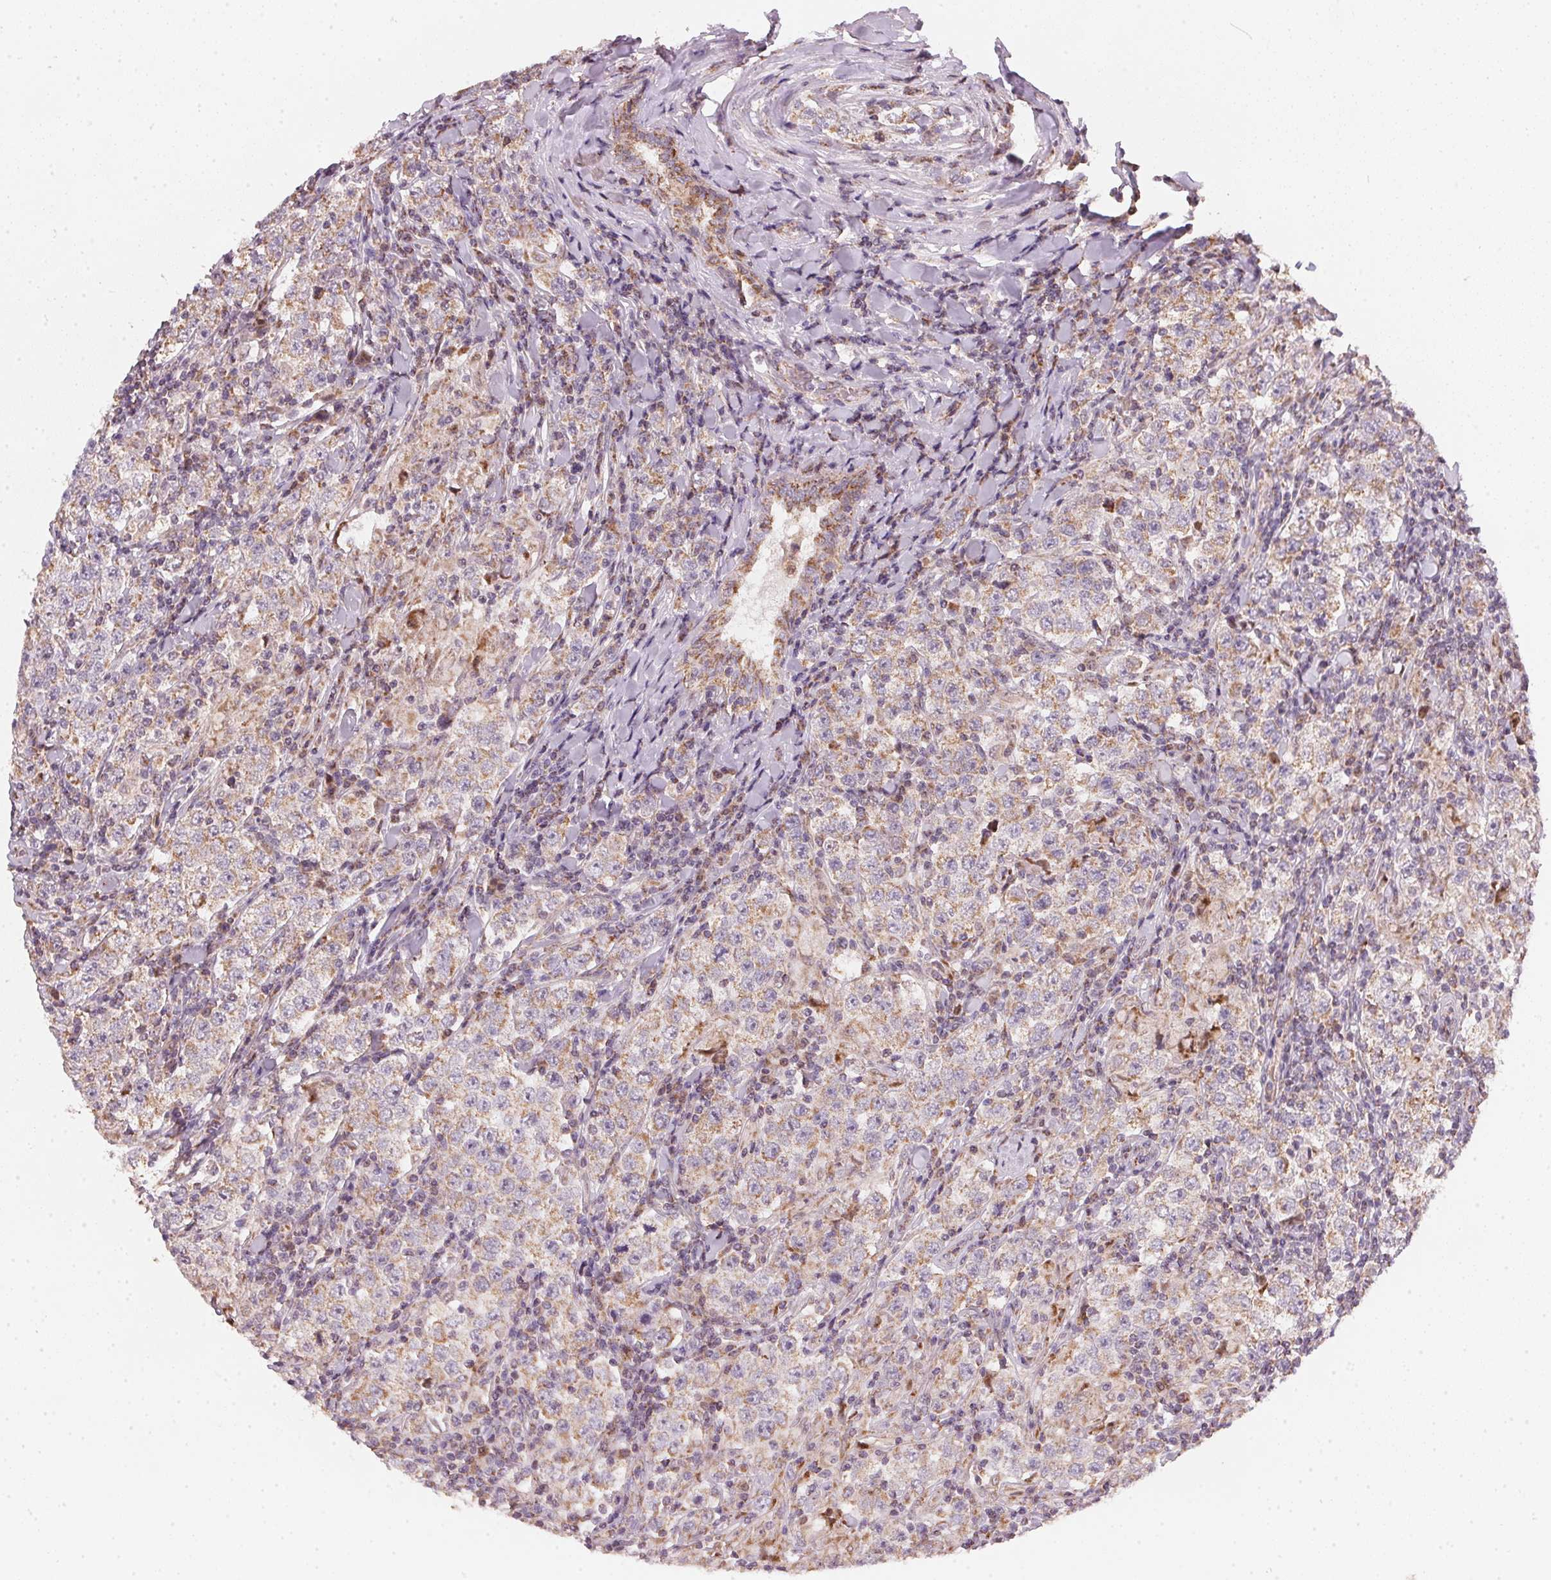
{"staining": {"intensity": "moderate", "quantity": ">75%", "location": "cytoplasmic/membranous"}, "tissue": "testis cancer", "cell_type": "Tumor cells", "image_type": "cancer", "snomed": [{"axis": "morphology", "description": "Seminoma, NOS"}, {"axis": "morphology", "description": "Carcinoma, Embryonal, NOS"}, {"axis": "topography", "description": "Testis"}], "caption": "Protein expression analysis of seminoma (testis) exhibits moderate cytoplasmic/membranous staining in about >75% of tumor cells. Using DAB (3,3'-diaminobenzidine) (brown) and hematoxylin (blue) stains, captured at high magnification using brightfield microscopy.", "gene": "COQ7", "patient": {"sex": "male", "age": 41}}